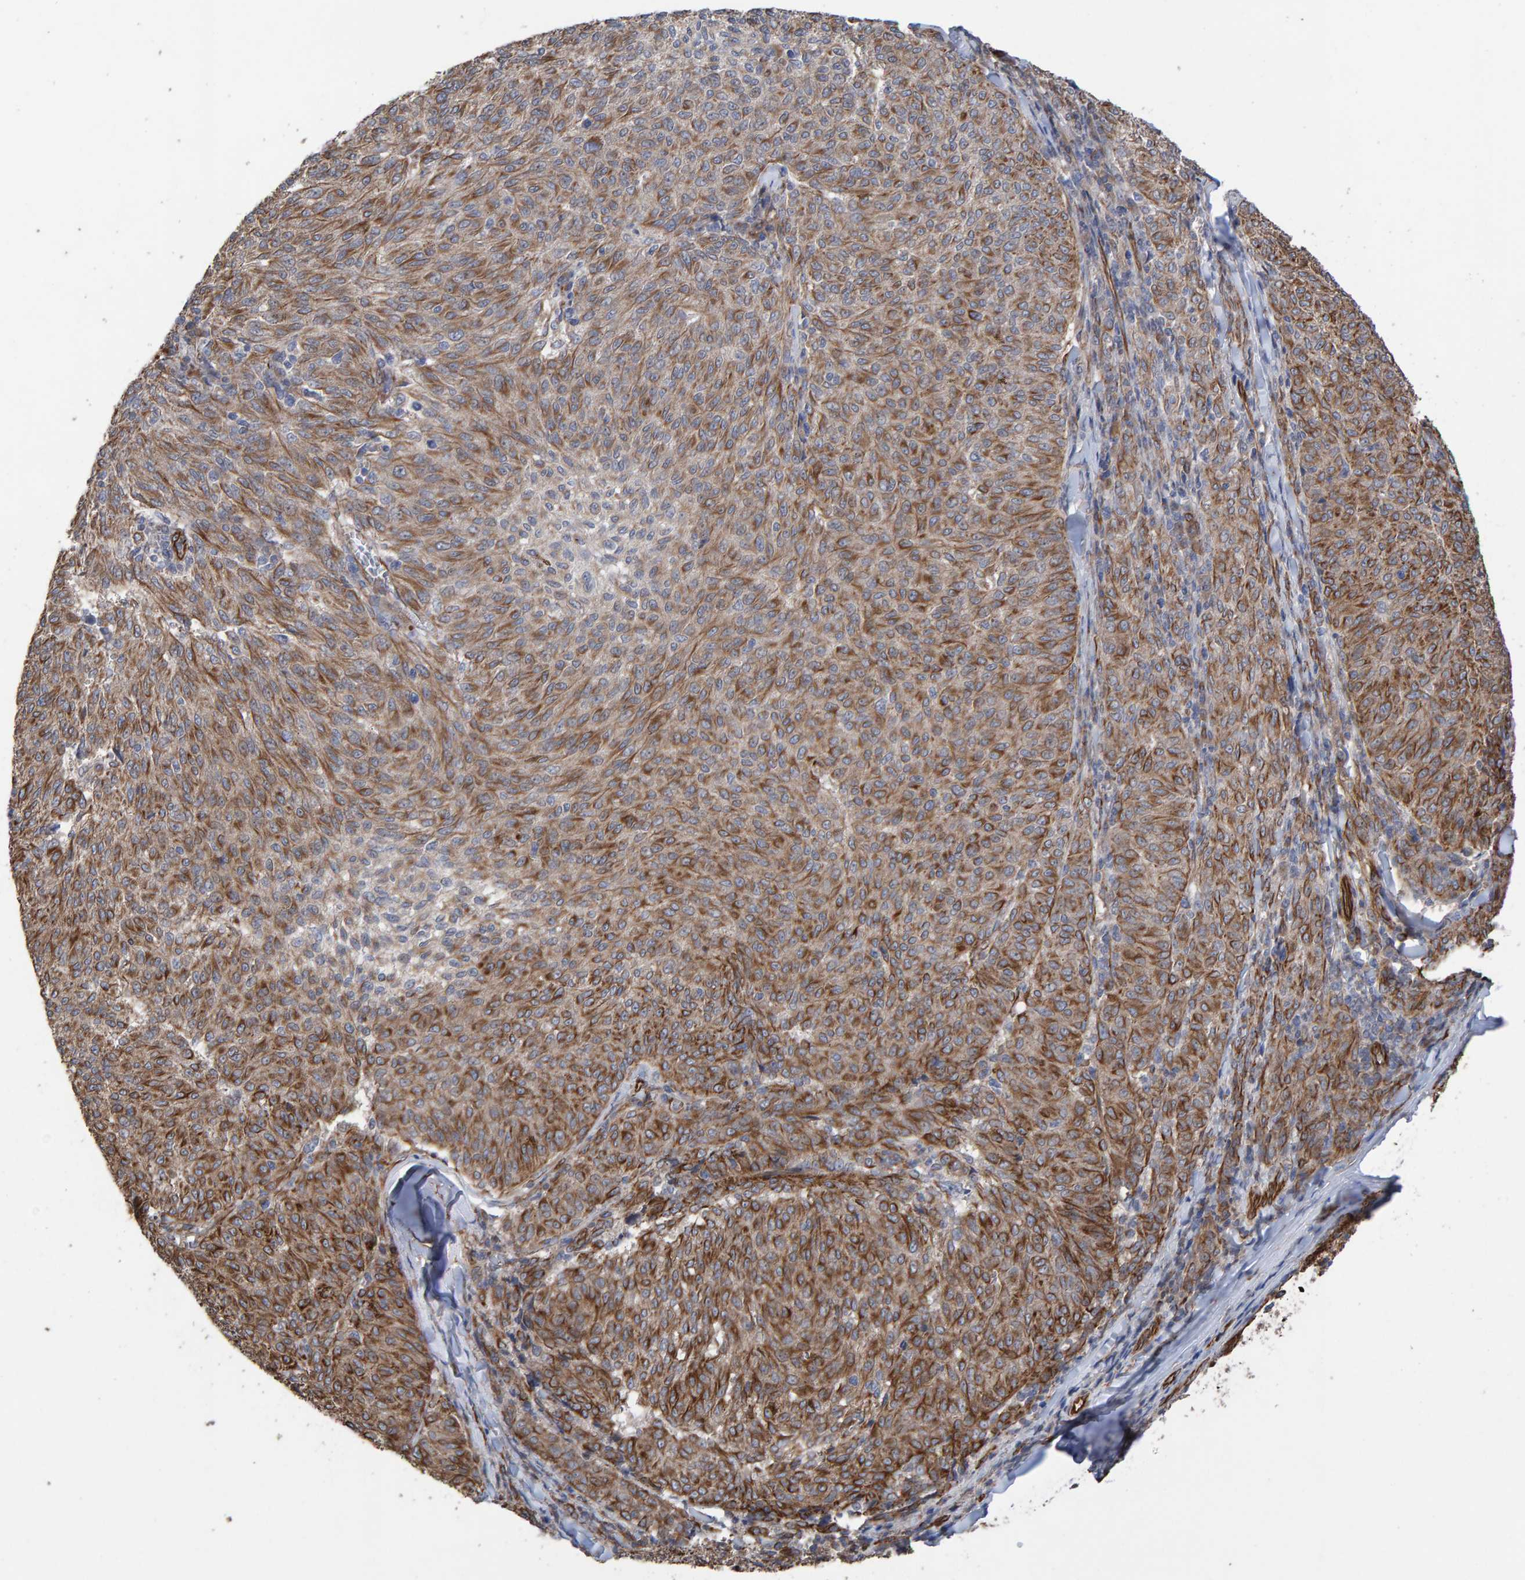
{"staining": {"intensity": "moderate", "quantity": ">75%", "location": "cytoplasmic/membranous"}, "tissue": "melanoma", "cell_type": "Tumor cells", "image_type": "cancer", "snomed": [{"axis": "morphology", "description": "Malignant melanoma, NOS"}, {"axis": "topography", "description": "Skin"}], "caption": "Immunohistochemistry (IHC) photomicrograph of neoplastic tissue: human melanoma stained using immunohistochemistry demonstrates medium levels of moderate protein expression localized specifically in the cytoplasmic/membranous of tumor cells, appearing as a cytoplasmic/membranous brown color.", "gene": "ZNF347", "patient": {"sex": "female", "age": 72}}